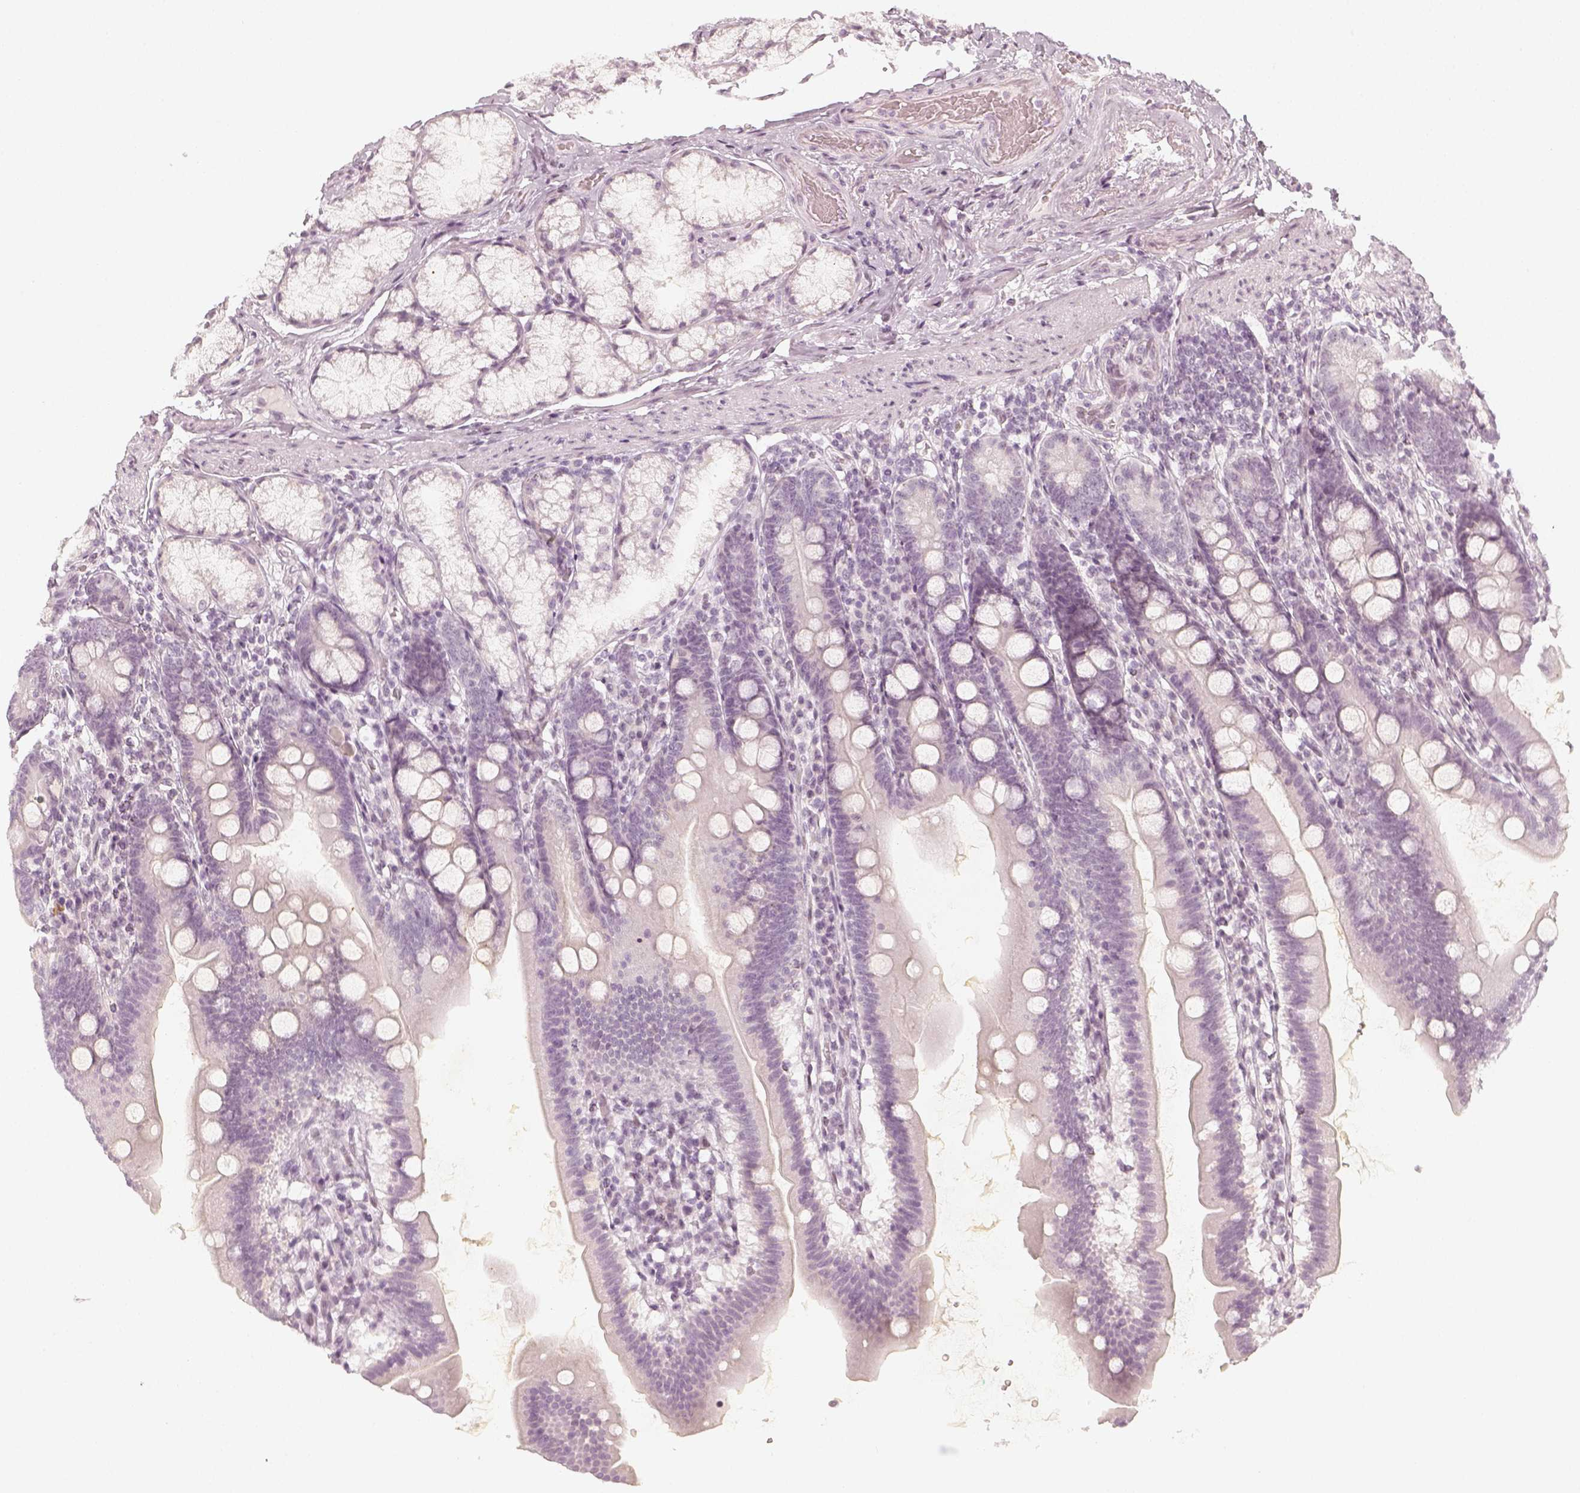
{"staining": {"intensity": "negative", "quantity": "none", "location": "none"}, "tissue": "duodenum", "cell_type": "Glandular cells", "image_type": "normal", "snomed": [{"axis": "morphology", "description": "Normal tissue, NOS"}, {"axis": "topography", "description": "Duodenum"}], "caption": "High magnification brightfield microscopy of normal duodenum stained with DAB (3,3'-diaminobenzidine) (brown) and counterstained with hematoxylin (blue): glandular cells show no significant expression.", "gene": "KRTAP2", "patient": {"sex": "female", "age": 67}}